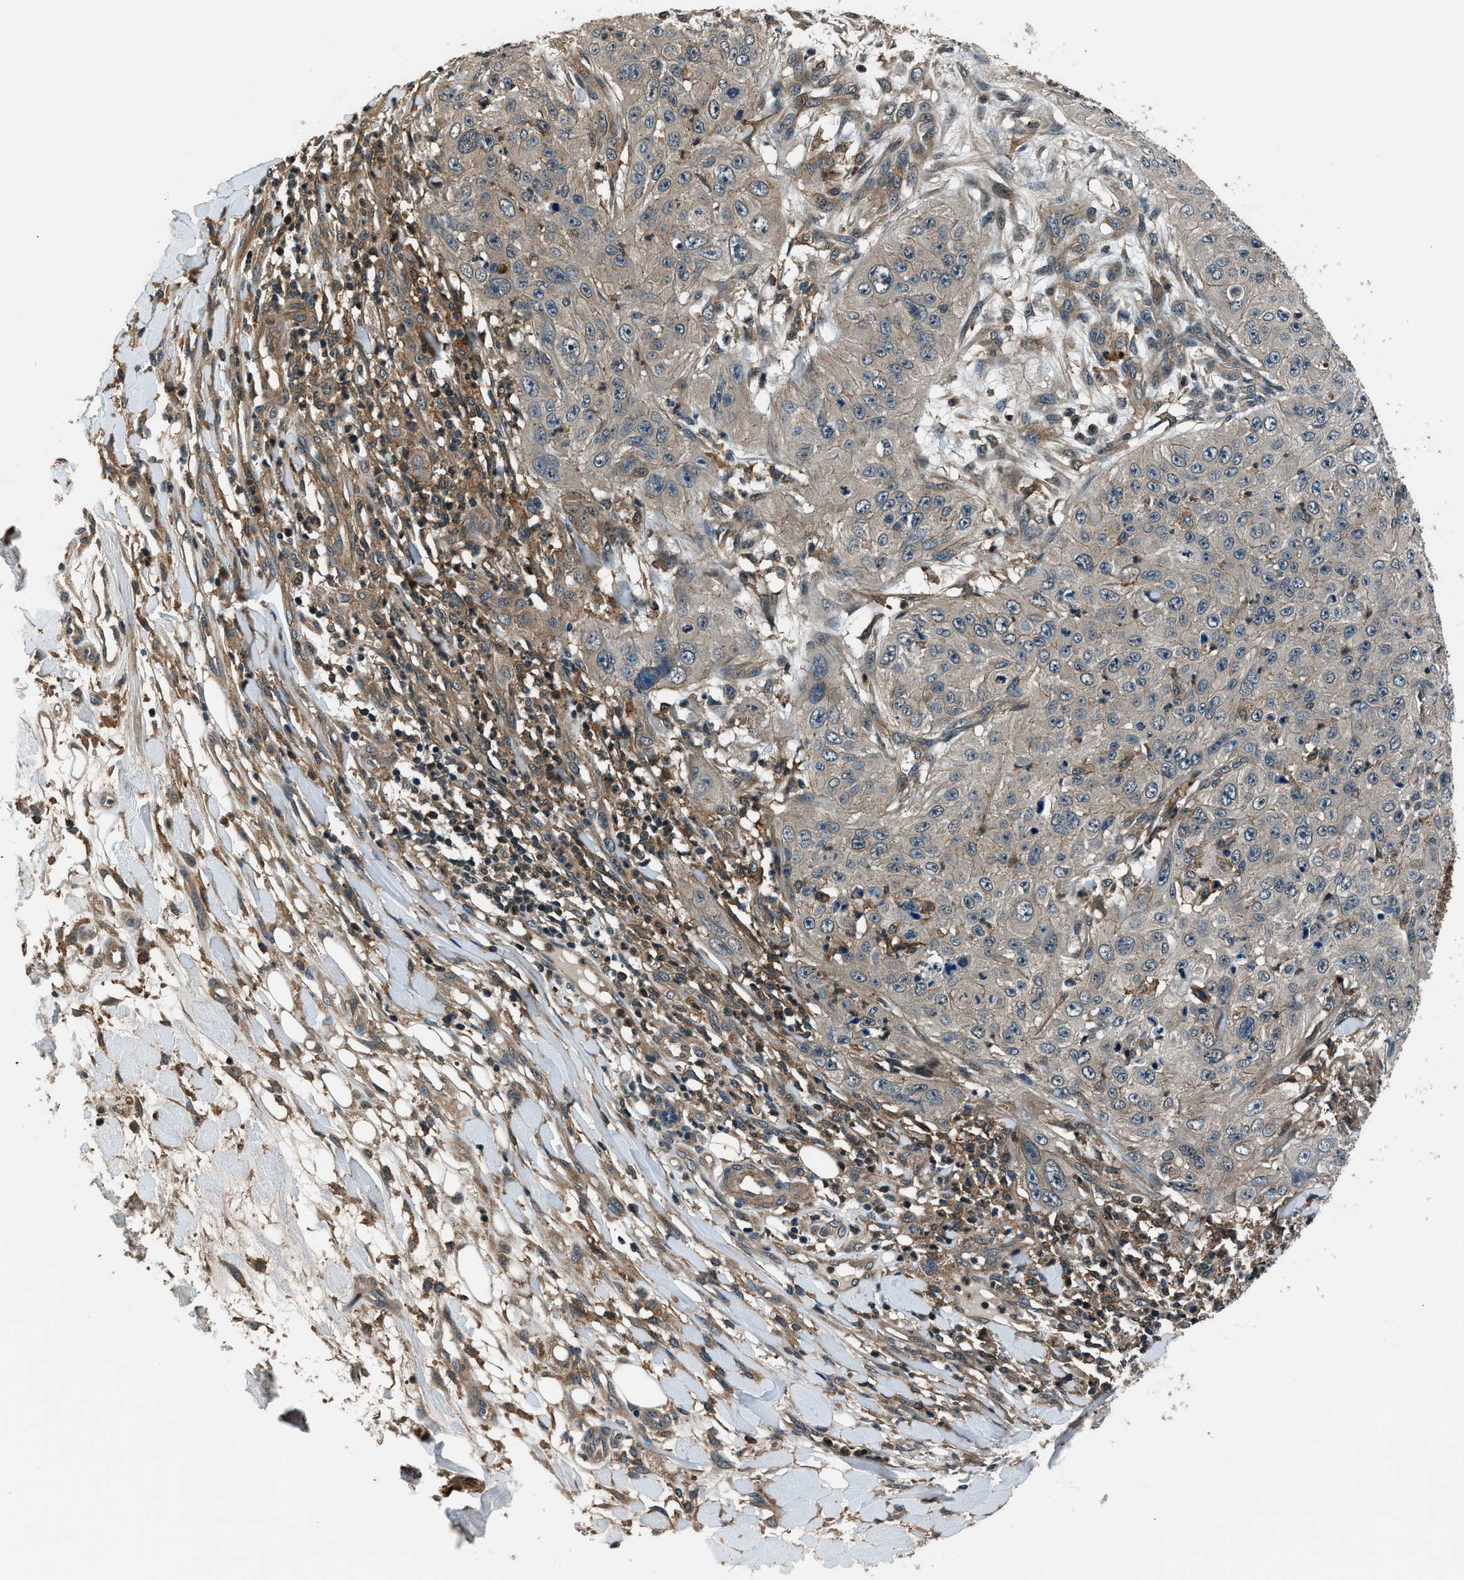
{"staining": {"intensity": "negative", "quantity": "none", "location": "none"}, "tissue": "skin cancer", "cell_type": "Tumor cells", "image_type": "cancer", "snomed": [{"axis": "morphology", "description": "Squamous cell carcinoma, NOS"}, {"axis": "topography", "description": "Skin"}], "caption": "IHC histopathology image of skin cancer stained for a protein (brown), which exhibits no positivity in tumor cells.", "gene": "ARHGEF11", "patient": {"sex": "female", "age": 80}}